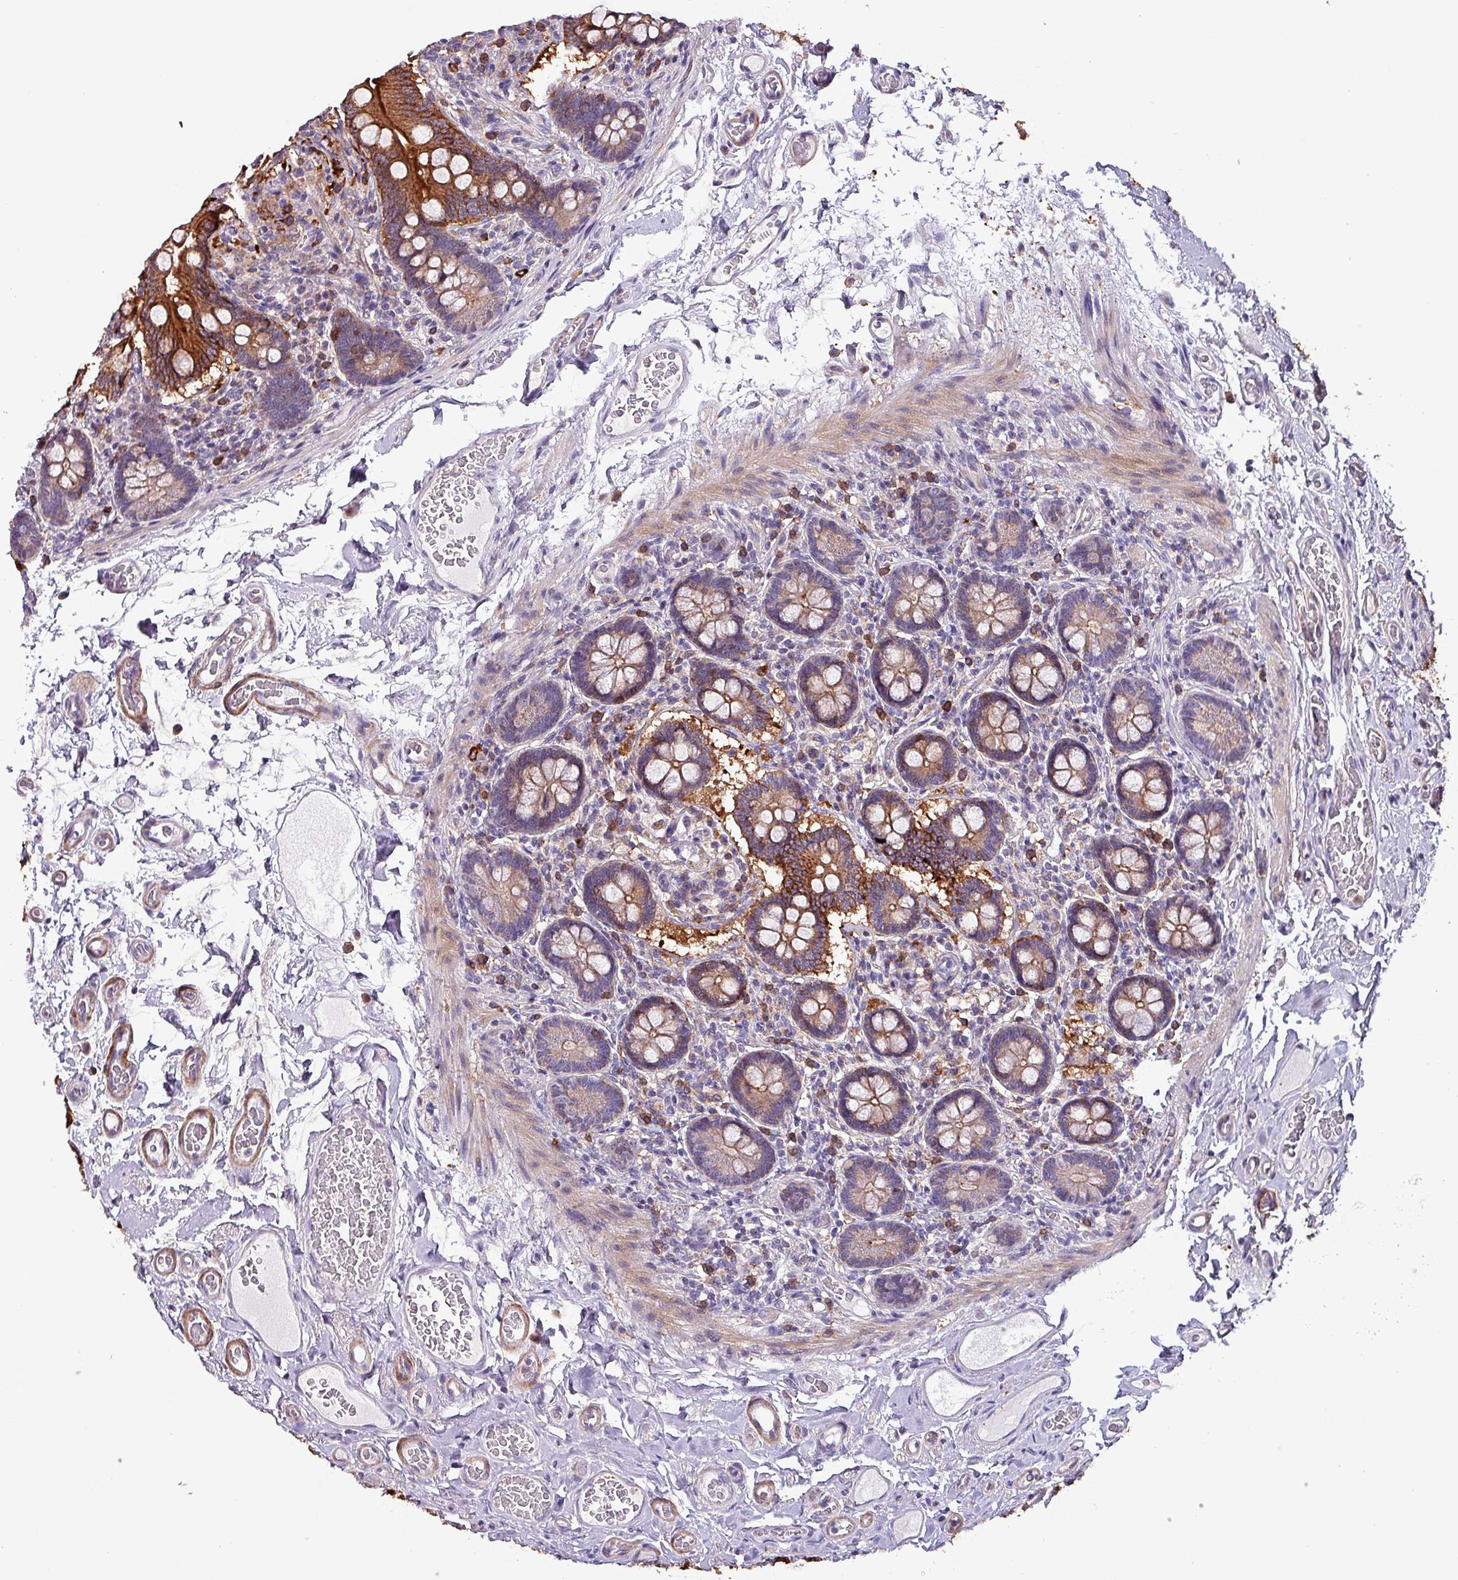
{"staining": {"intensity": "strong", "quantity": "25%-75%", "location": "cytoplasmic/membranous"}, "tissue": "small intestine", "cell_type": "Glandular cells", "image_type": "normal", "snomed": [{"axis": "morphology", "description": "Normal tissue, NOS"}, {"axis": "topography", "description": "Small intestine"}], "caption": "Immunohistochemical staining of normal small intestine reveals 25%-75% levels of strong cytoplasmic/membranous protein positivity in approximately 25%-75% of glandular cells.", "gene": "SCIN", "patient": {"sex": "female", "age": 64}}